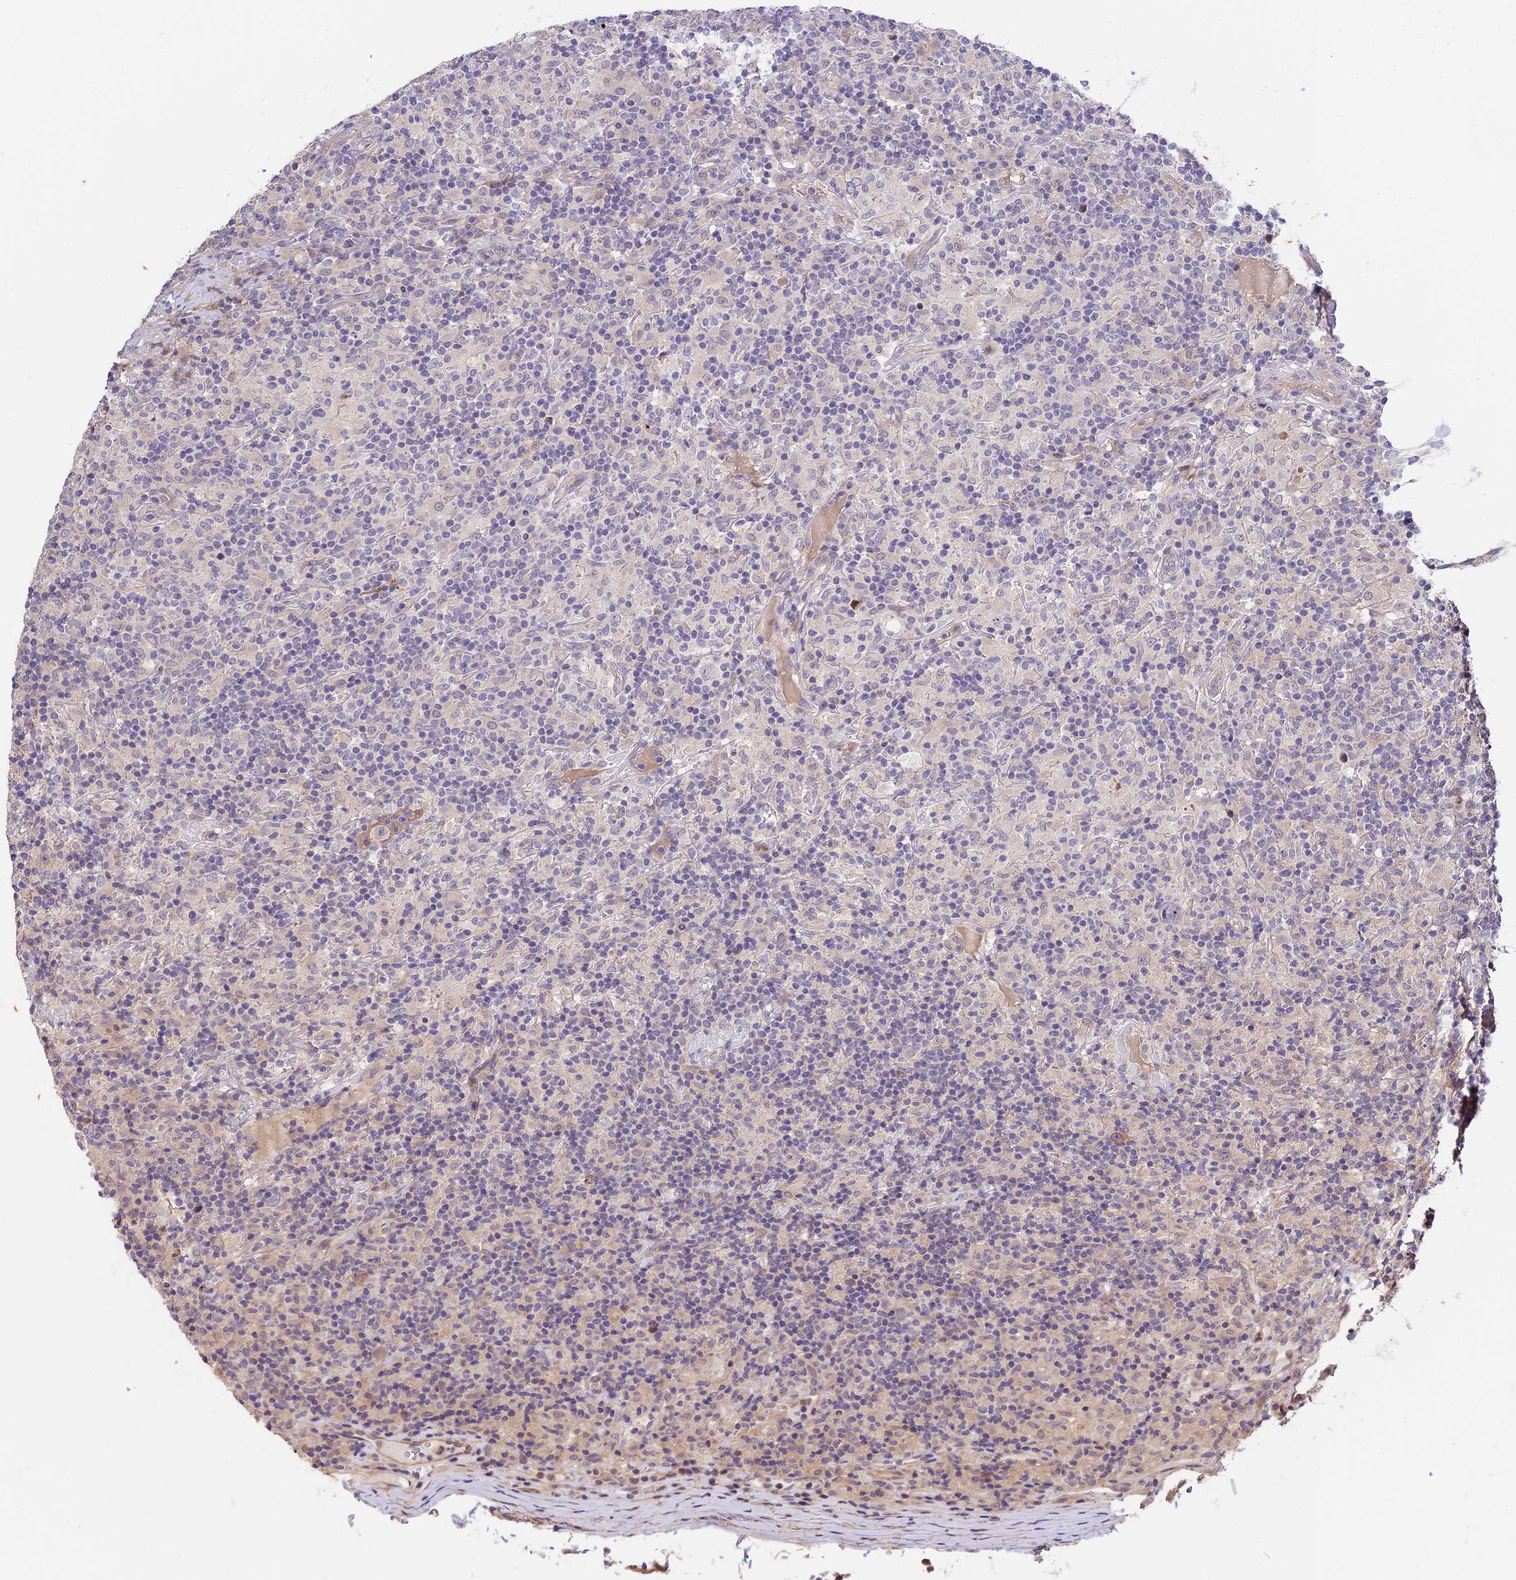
{"staining": {"intensity": "weak", "quantity": "<25%", "location": "cytoplasmic/membranous"}, "tissue": "lymphoma", "cell_type": "Tumor cells", "image_type": "cancer", "snomed": [{"axis": "morphology", "description": "Hodgkin's disease, NOS"}, {"axis": "topography", "description": "Lymph node"}], "caption": "This is an IHC image of lymphoma. There is no expression in tumor cells.", "gene": "BSCL2", "patient": {"sex": "male", "age": 70}}